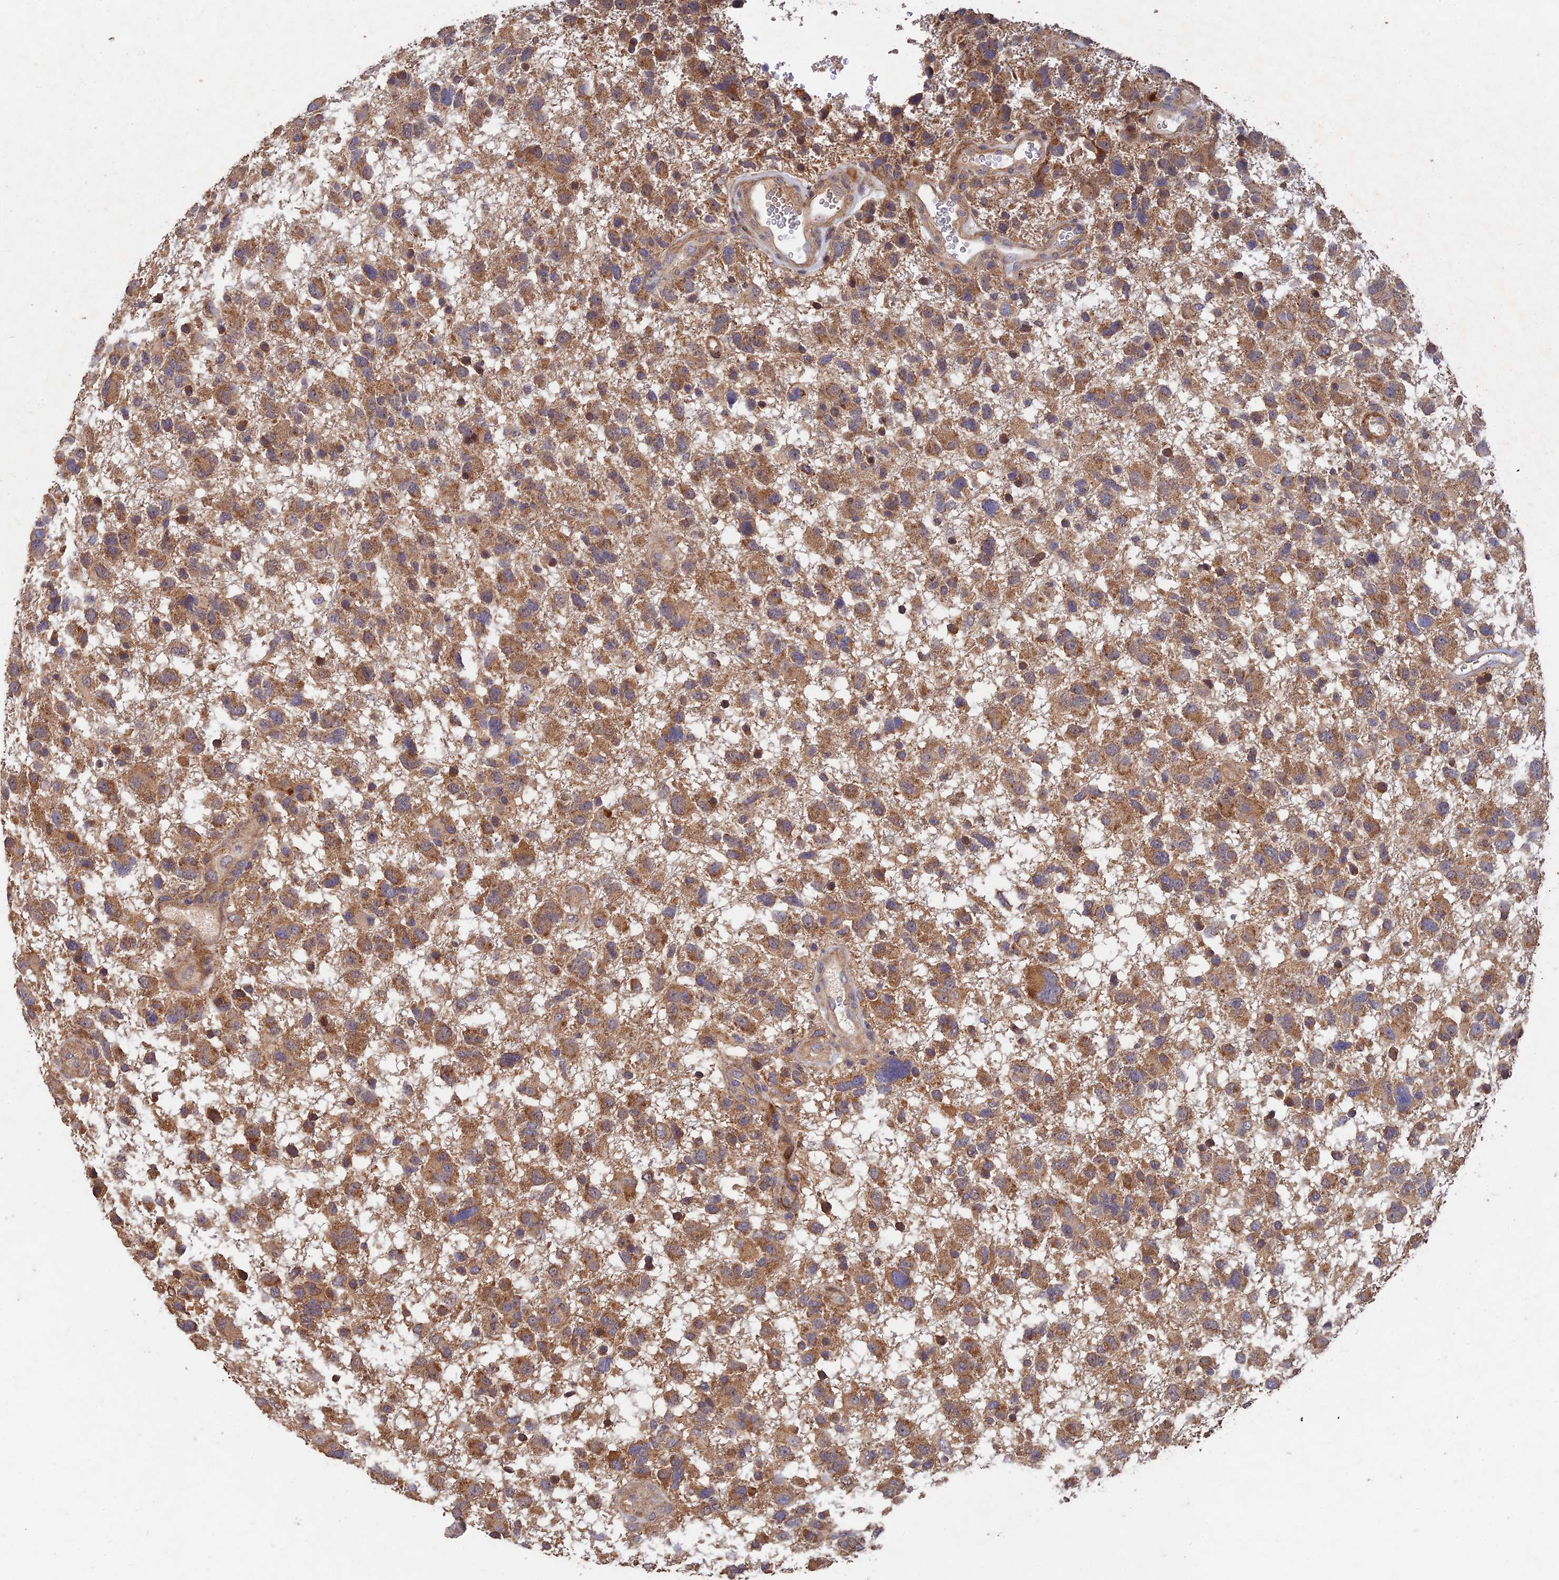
{"staining": {"intensity": "moderate", "quantity": ">75%", "location": "cytoplasmic/membranous"}, "tissue": "glioma", "cell_type": "Tumor cells", "image_type": "cancer", "snomed": [{"axis": "morphology", "description": "Glioma, malignant, High grade"}, {"axis": "topography", "description": "Brain"}], "caption": "A medium amount of moderate cytoplasmic/membranous positivity is present in about >75% of tumor cells in malignant glioma (high-grade) tissue. (DAB (3,3'-diaminobenzidine) IHC, brown staining for protein, blue staining for nuclei).", "gene": "SLC38A11", "patient": {"sex": "male", "age": 61}}